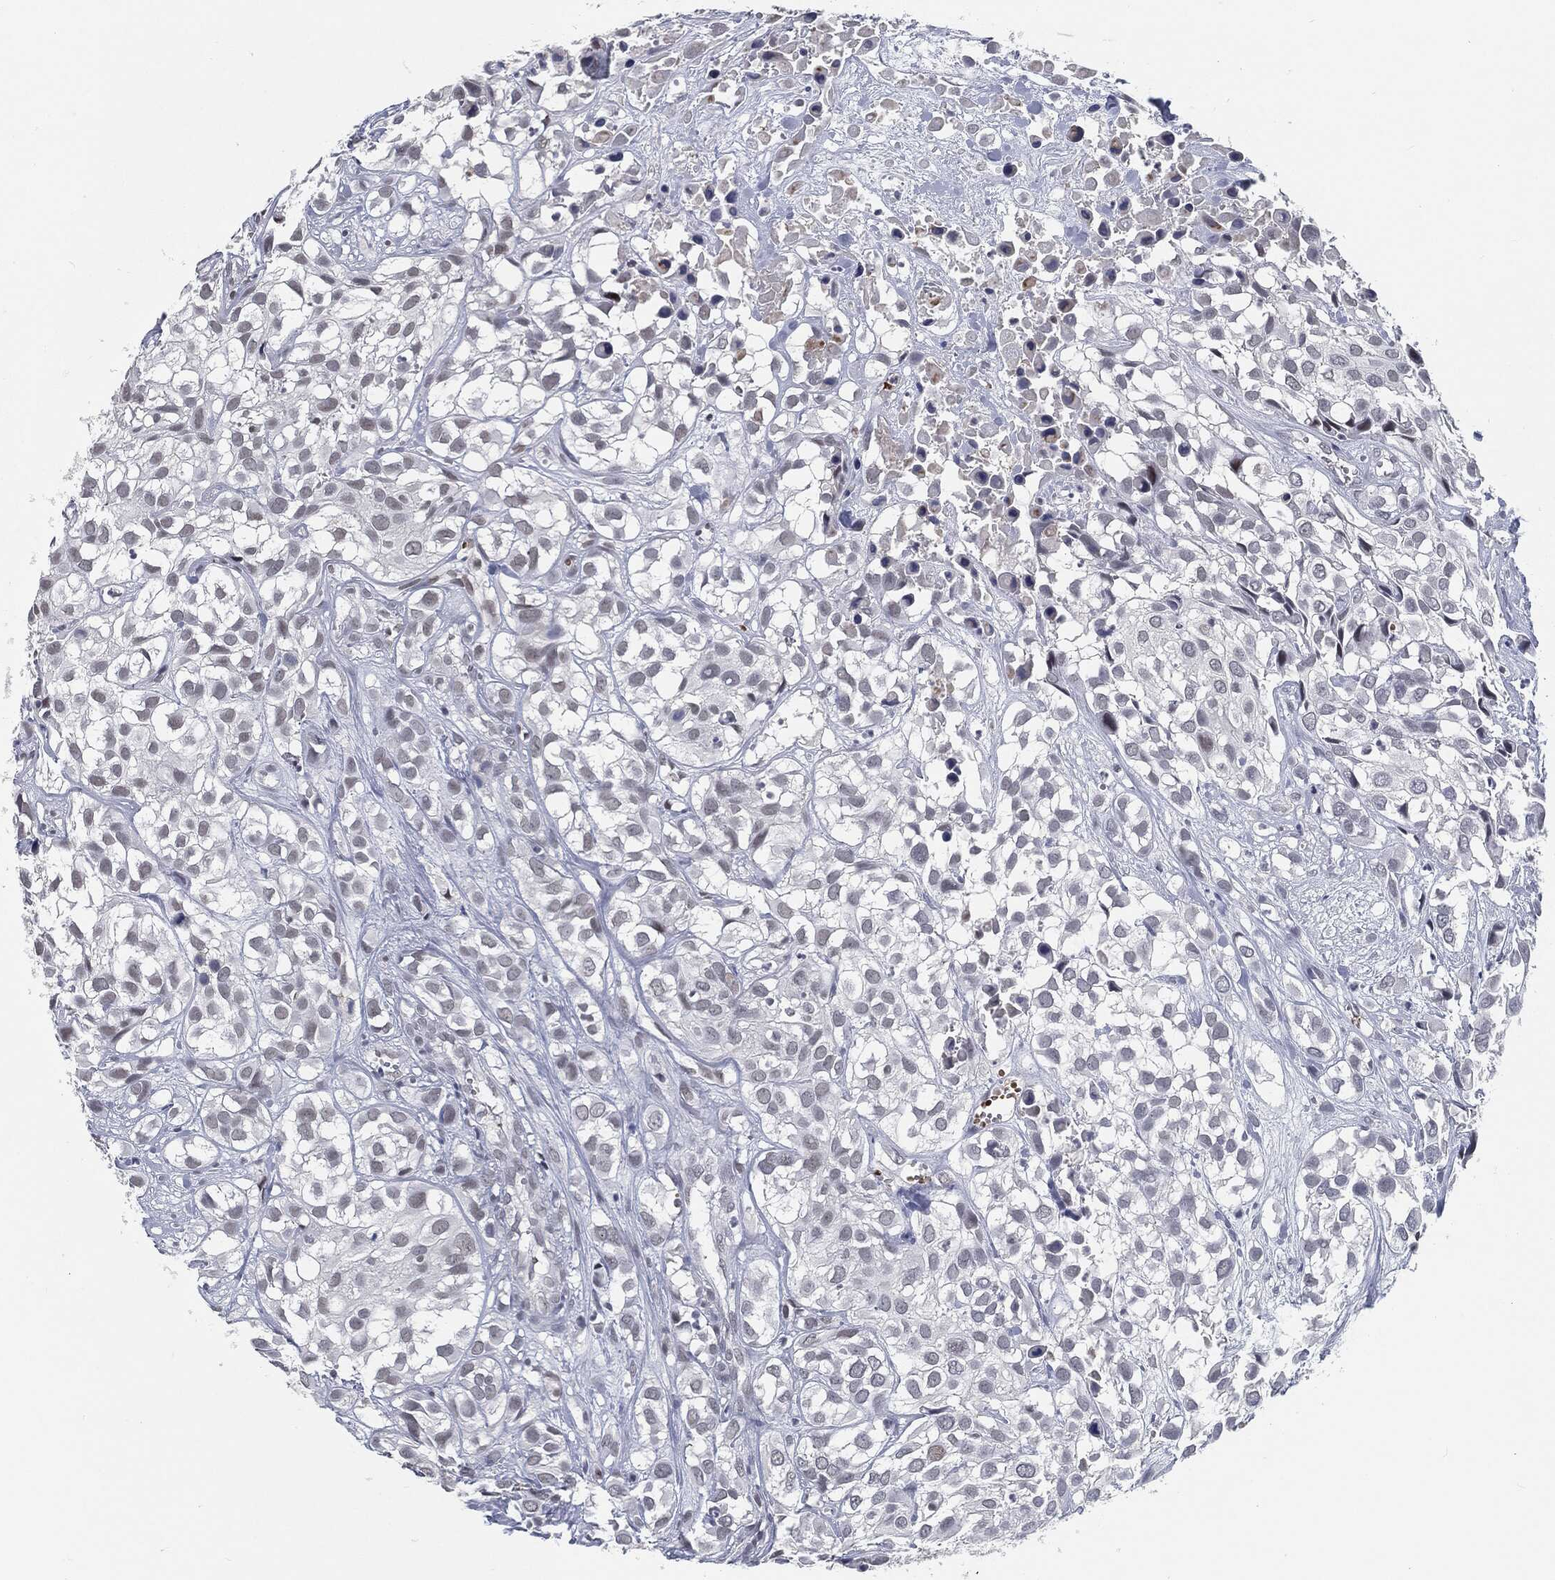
{"staining": {"intensity": "negative", "quantity": "none", "location": "none"}, "tissue": "urothelial cancer", "cell_type": "Tumor cells", "image_type": "cancer", "snomed": [{"axis": "morphology", "description": "Urothelial carcinoma, High grade"}, {"axis": "topography", "description": "Urinary bladder"}], "caption": "An immunohistochemistry histopathology image of urothelial cancer is shown. There is no staining in tumor cells of urothelial cancer. (DAB (3,3'-diaminobenzidine) immunohistochemistry (IHC), high magnification).", "gene": "ANXA1", "patient": {"sex": "male", "age": 56}}